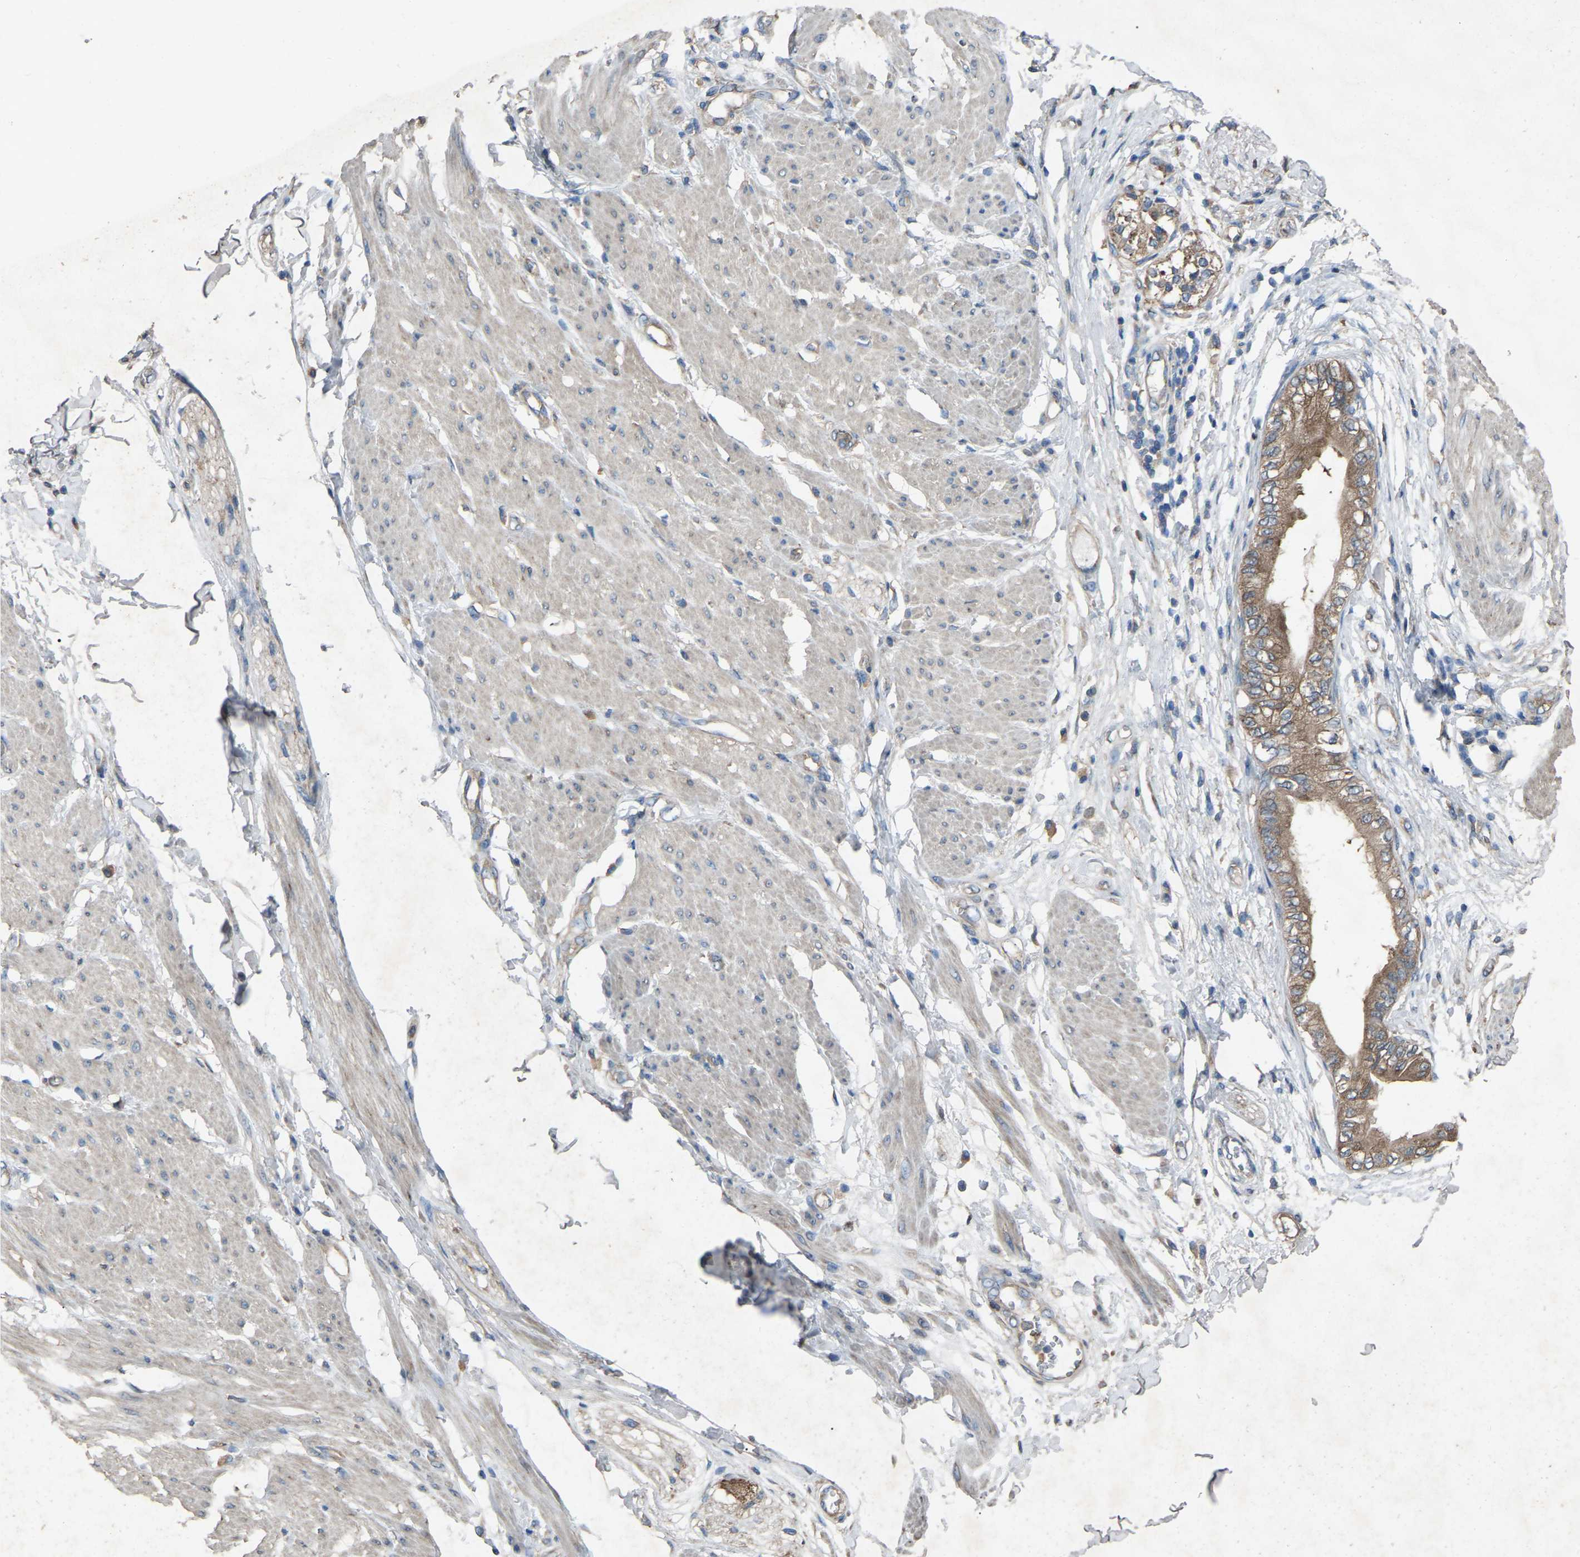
{"staining": {"intensity": "moderate", "quantity": ">75%", "location": "cytoplasmic/membranous"}, "tissue": "pancreatic cancer", "cell_type": "Tumor cells", "image_type": "cancer", "snomed": [{"axis": "morphology", "description": "Normal tissue, NOS"}, {"axis": "morphology", "description": "Adenocarcinoma, NOS"}, {"axis": "topography", "description": "Pancreas"}, {"axis": "topography", "description": "Duodenum"}], "caption": "Moderate cytoplasmic/membranous staining is present in about >75% of tumor cells in pancreatic cancer.", "gene": "AIMP1", "patient": {"sex": "female", "age": 60}}